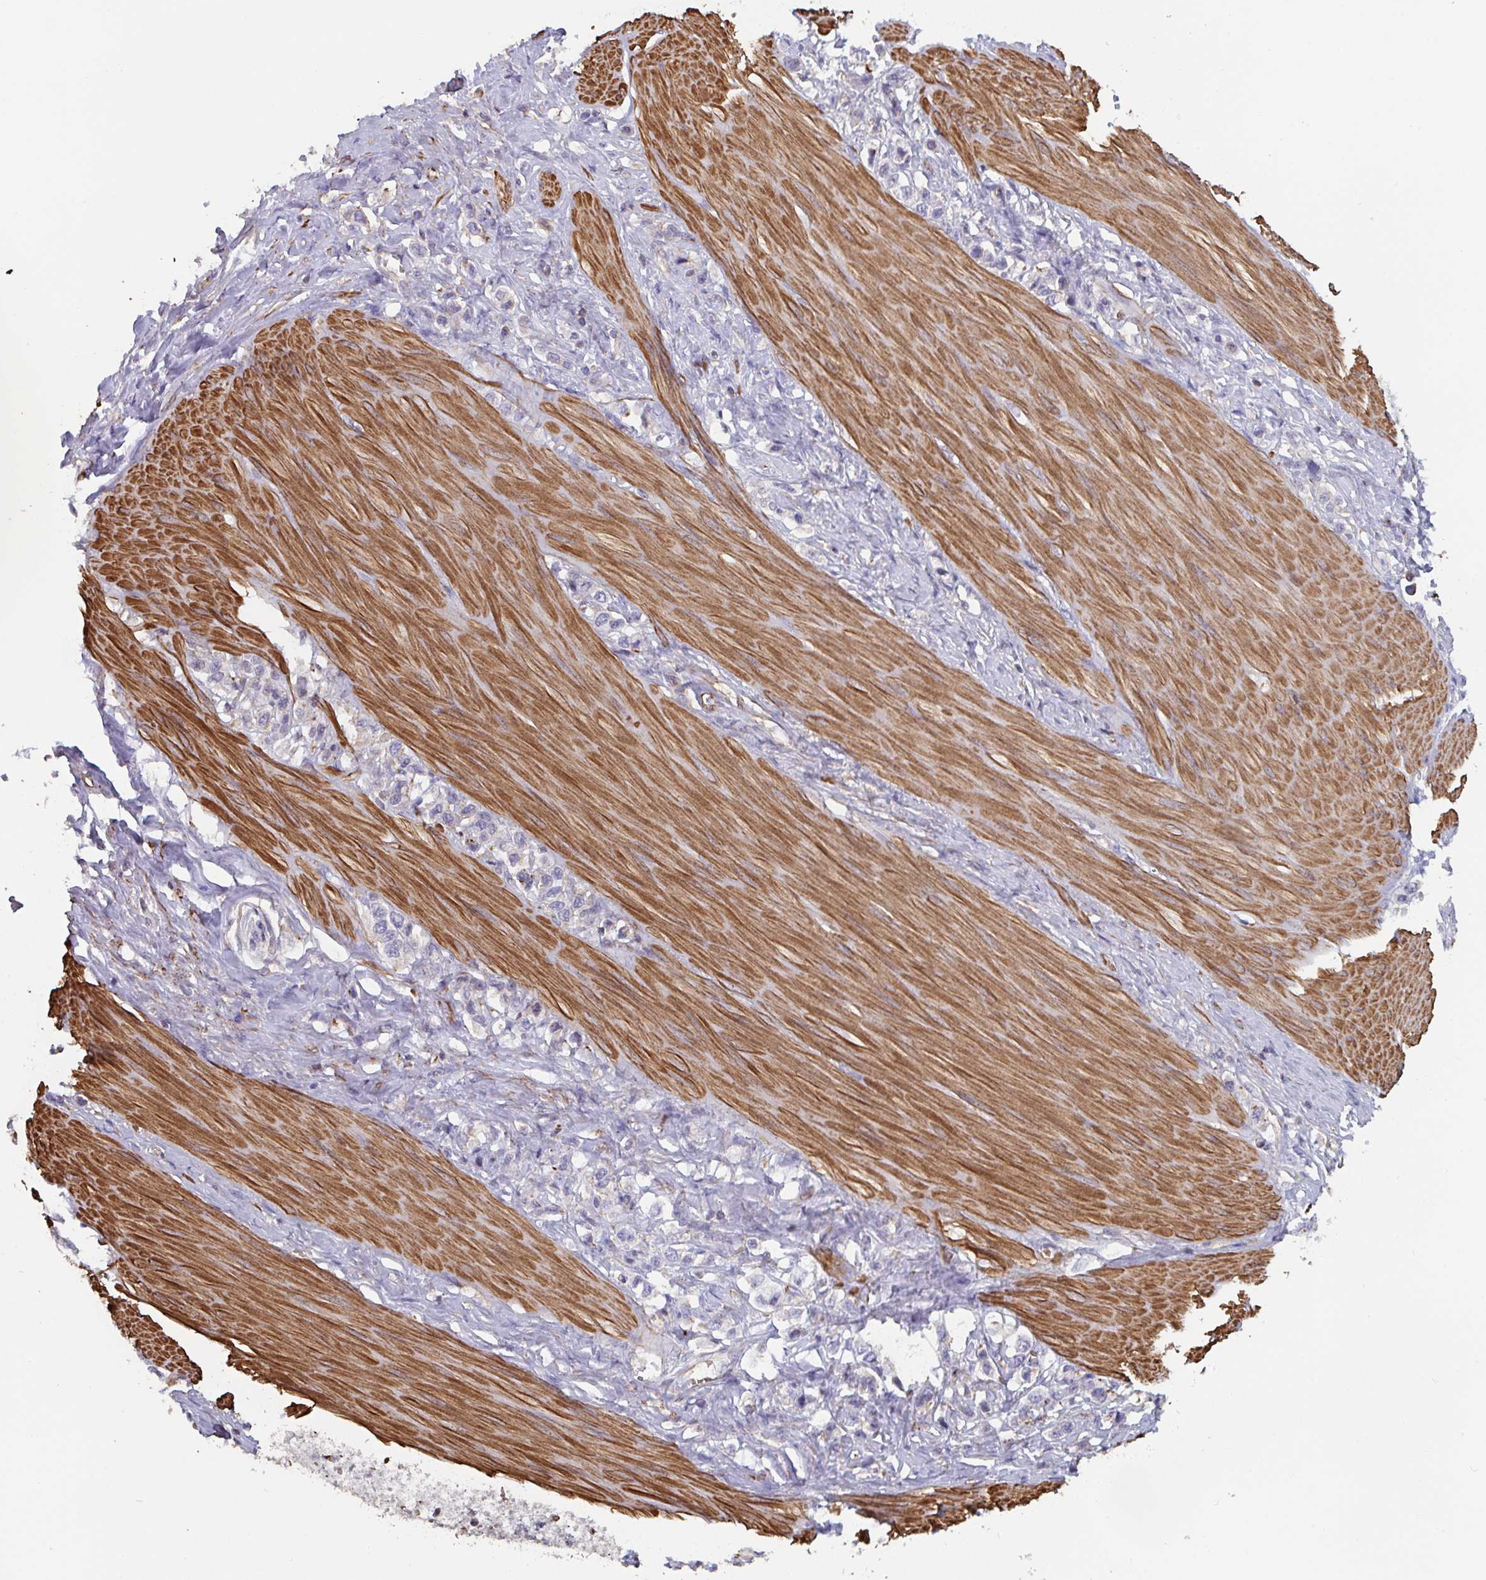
{"staining": {"intensity": "negative", "quantity": "none", "location": "none"}, "tissue": "stomach cancer", "cell_type": "Tumor cells", "image_type": "cancer", "snomed": [{"axis": "morphology", "description": "Adenocarcinoma, NOS"}, {"axis": "topography", "description": "Stomach"}], "caption": "The immunohistochemistry (IHC) micrograph has no significant positivity in tumor cells of stomach cancer tissue.", "gene": "FZD2", "patient": {"sex": "female", "age": 65}}